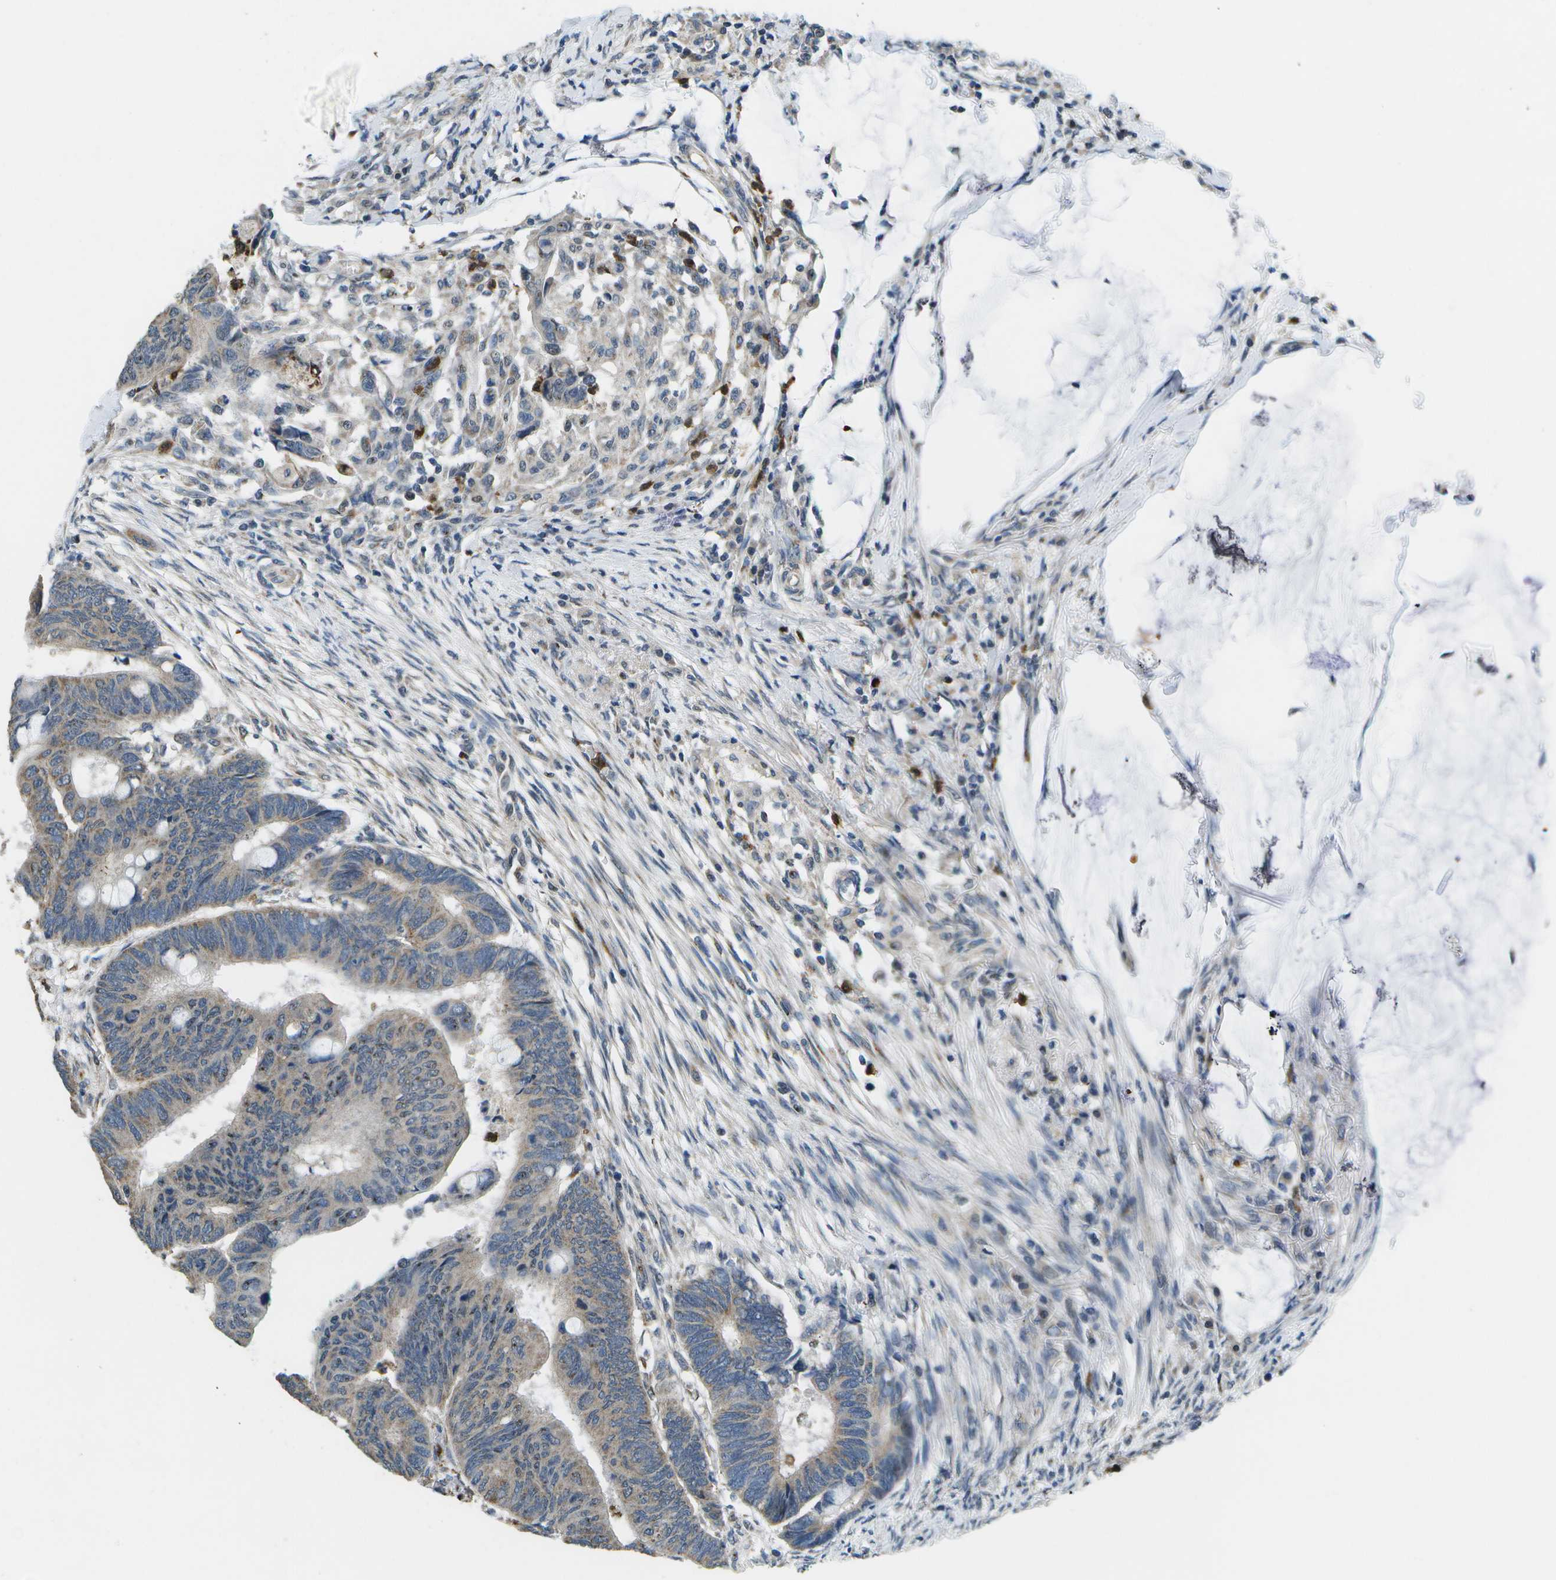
{"staining": {"intensity": "weak", "quantity": "25%-75%", "location": "cytoplasmic/membranous"}, "tissue": "colorectal cancer", "cell_type": "Tumor cells", "image_type": "cancer", "snomed": [{"axis": "morphology", "description": "Normal tissue, NOS"}, {"axis": "morphology", "description": "Adenocarcinoma, NOS"}, {"axis": "topography", "description": "Rectum"}], "caption": "DAB immunohistochemical staining of human colorectal cancer reveals weak cytoplasmic/membranous protein positivity in approximately 25%-75% of tumor cells.", "gene": "GALNT15", "patient": {"sex": "male", "age": 92}}